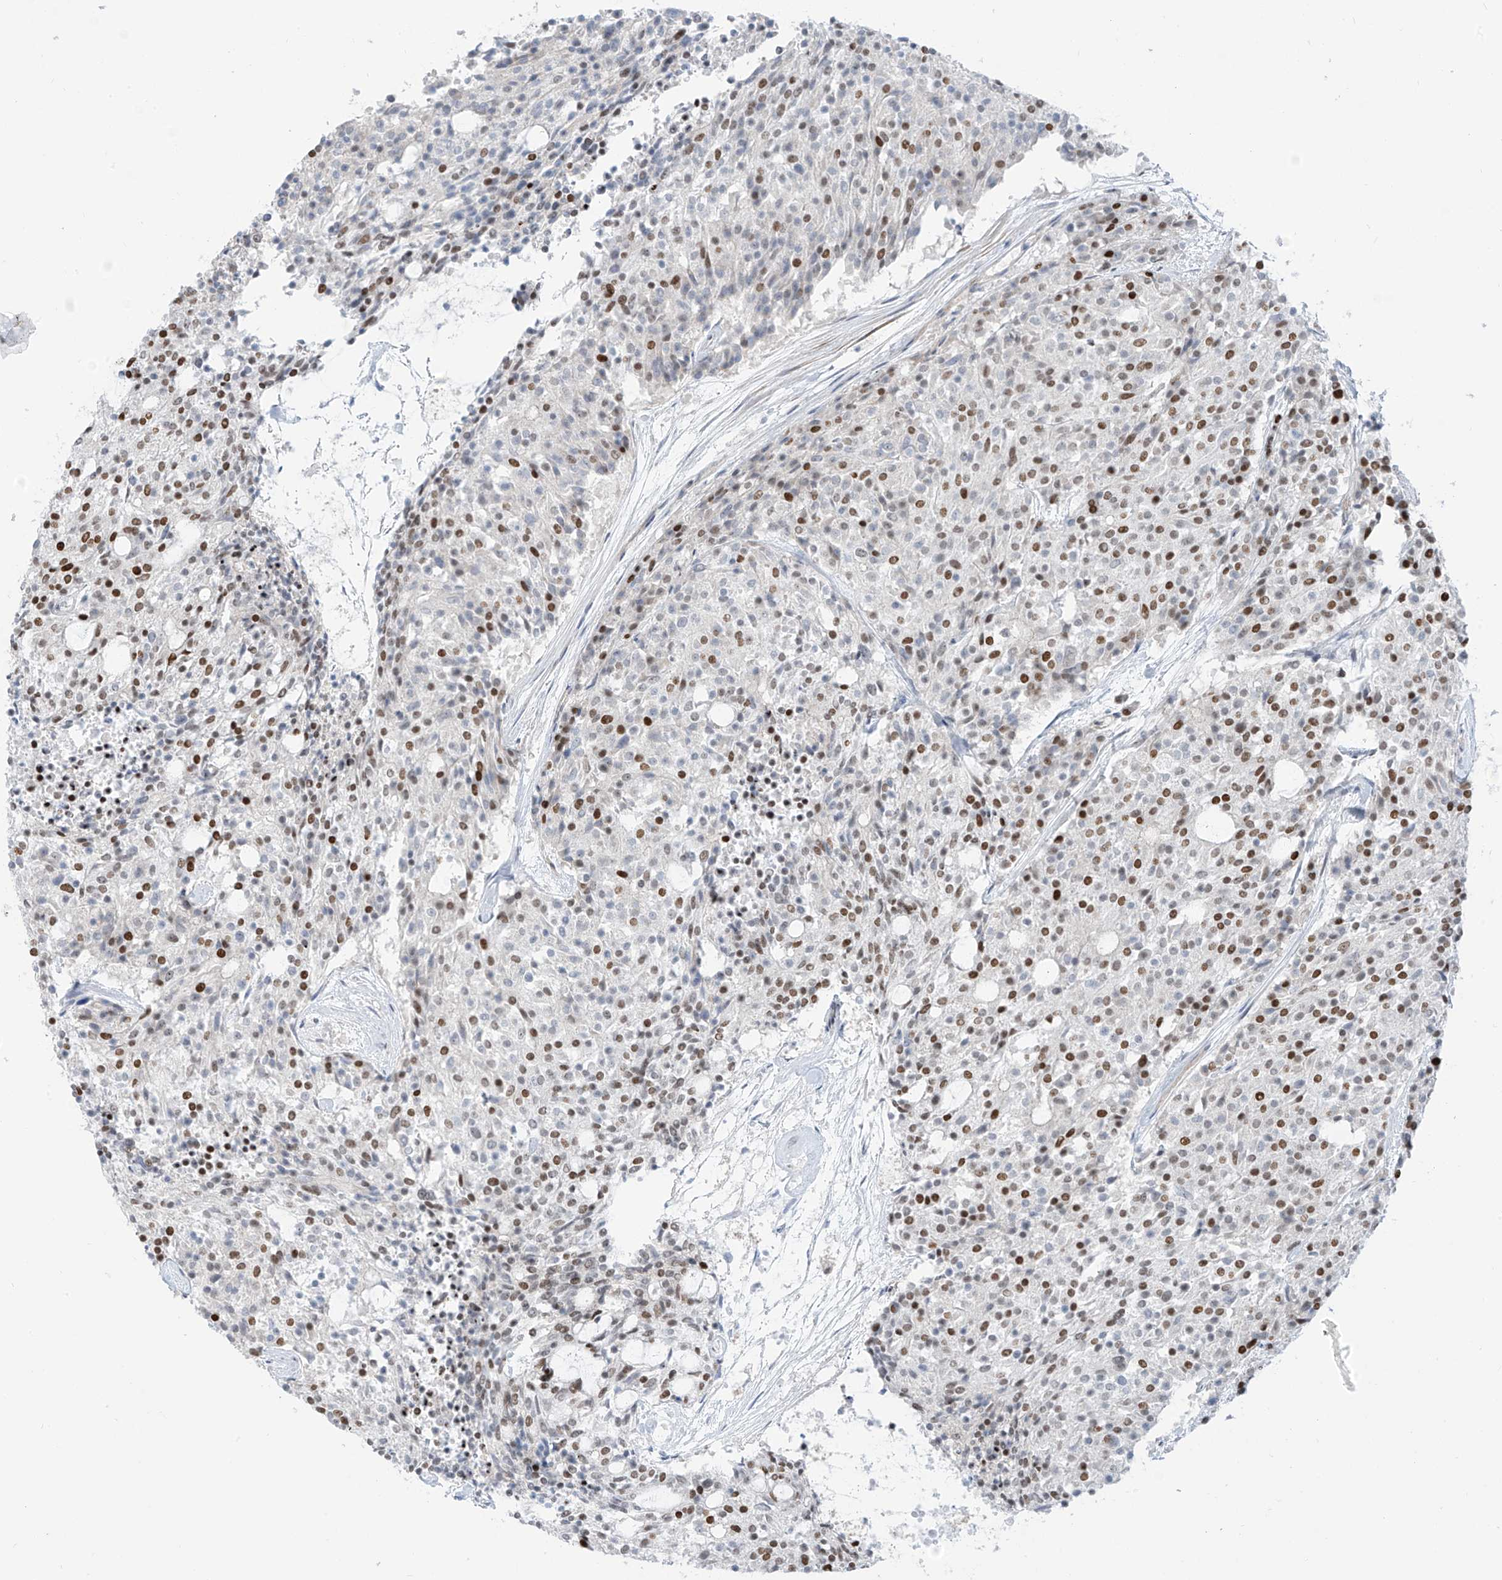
{"staining": {"intensity": "moderate", "quantity": "25%-75%", "location": "nuclear"}, "tissue": "carcinoid", "cell_type": "Tumor cells", "image_type": "cancer", "snomed": [{"axis": "morphology", "description": "Carcinoid, malignant, NOS"}, {"axis": "topography", "description": "Pancreas"}], "caption": "Tumor cells reveal medium levels of moderate nuclear staining in approximately 25%-75% of cells in human malignant carcinoid.", "gene": "LIN9", "patient": {"sex": "female", "age": 54}}